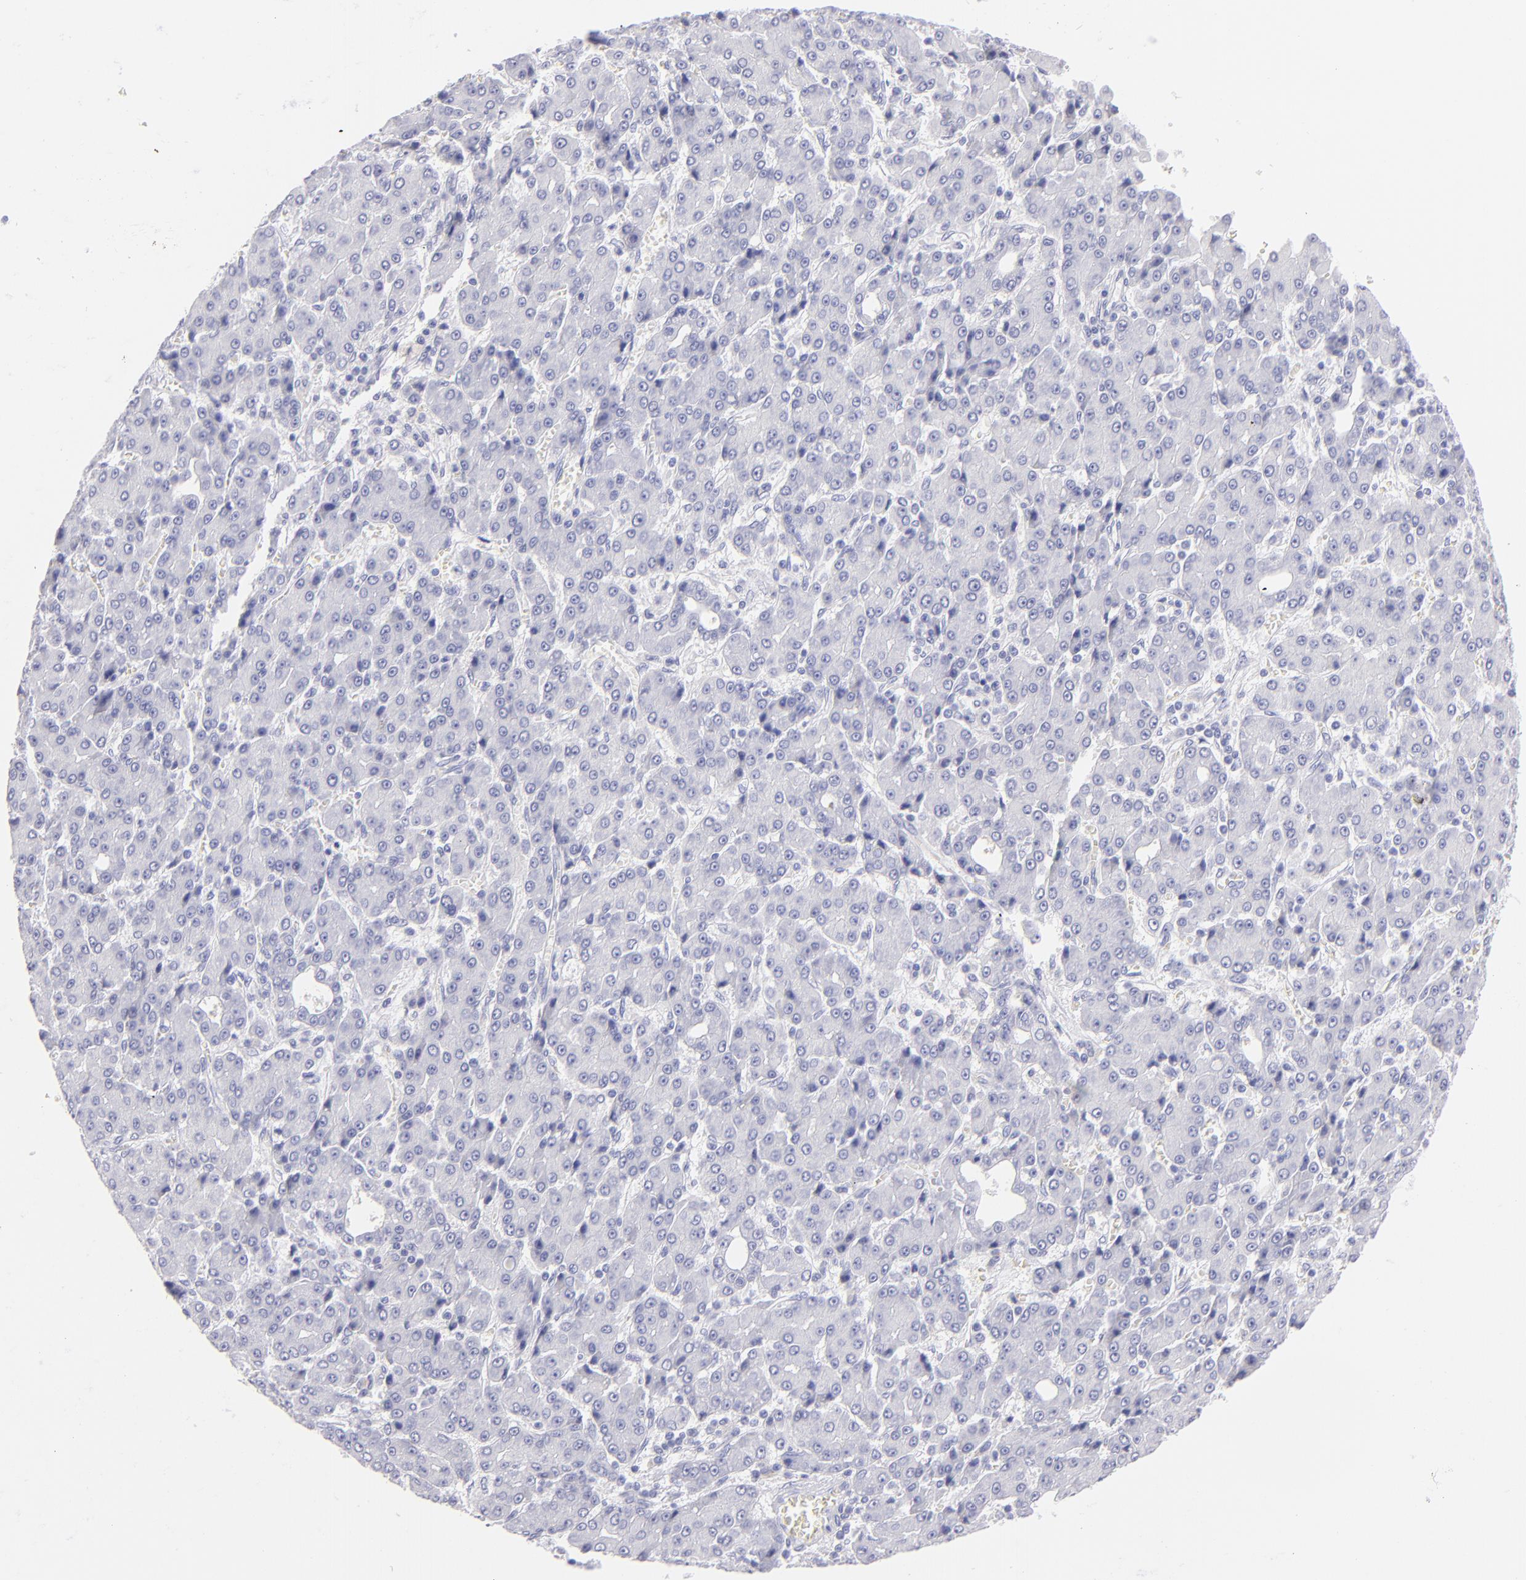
{"staining": {"intensity": "negative", "quantity": "none", "location": "none"}, "tissue": "liver cancer", "cell_type": "Tumor cells", "image_type": "cancer", "snomed": [{"axis": "morphology", "description": "Carcinoma, Hepatocellular, NOS"}, {"axis": "topography", "description": "Liver"}], "caption": "Photomicrograph shows no significant protein staining in tumor cells of liver cancer (hepatocellular carcinoma). Brightfield microscopy of immunohistochemistry (IHC) stained with DAB (3,3'-diaminobenzidine) (brown) and hematoxylin (blue), captured at high magnification.", "gene": "PRPH", "patient": {"sex": "male", "age": 69}}